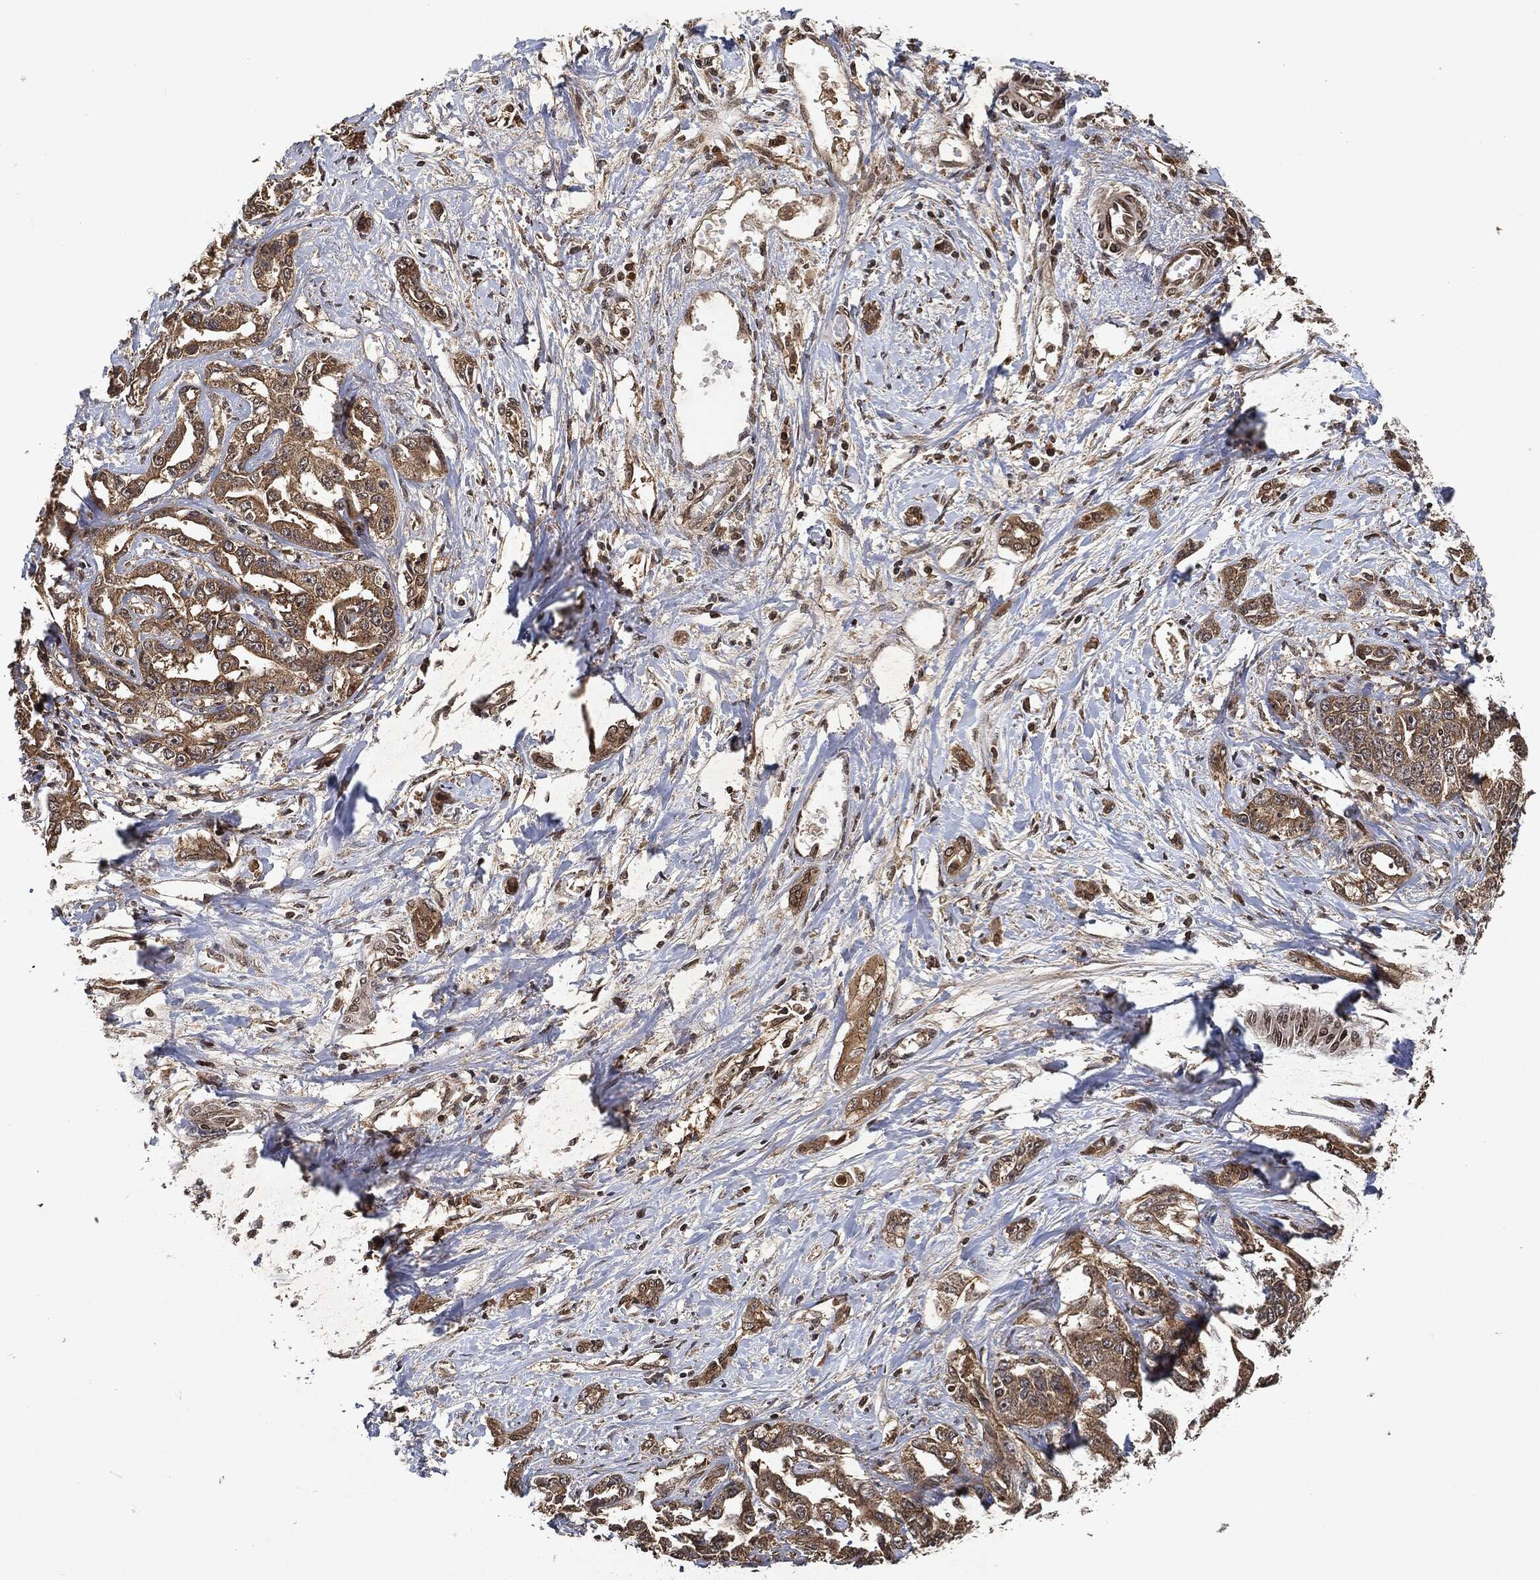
{"staining": {"intensity": "moderate", "quantity": ">75%", "location": "cytoplasmic/membranous"}, "tissue": "liver cancer", "cell_type": "Tumor cells", "image_type": "cancer", "snomed": [{"axis": "morphology", "description": "Cholangiocarcinoma"}, {"axis": "topography", "description": "Liver"}], "caption": "IHC (DAB (3,3'-diaminobenzidine)) staining of human liver cholangiocarcinoma exhibits moderate cytoplasmic/membranous protein positivity in approximately >75% of tumor cells.", "gene": "ZNF226", "patient": {"sex": "male", "age": 59}}